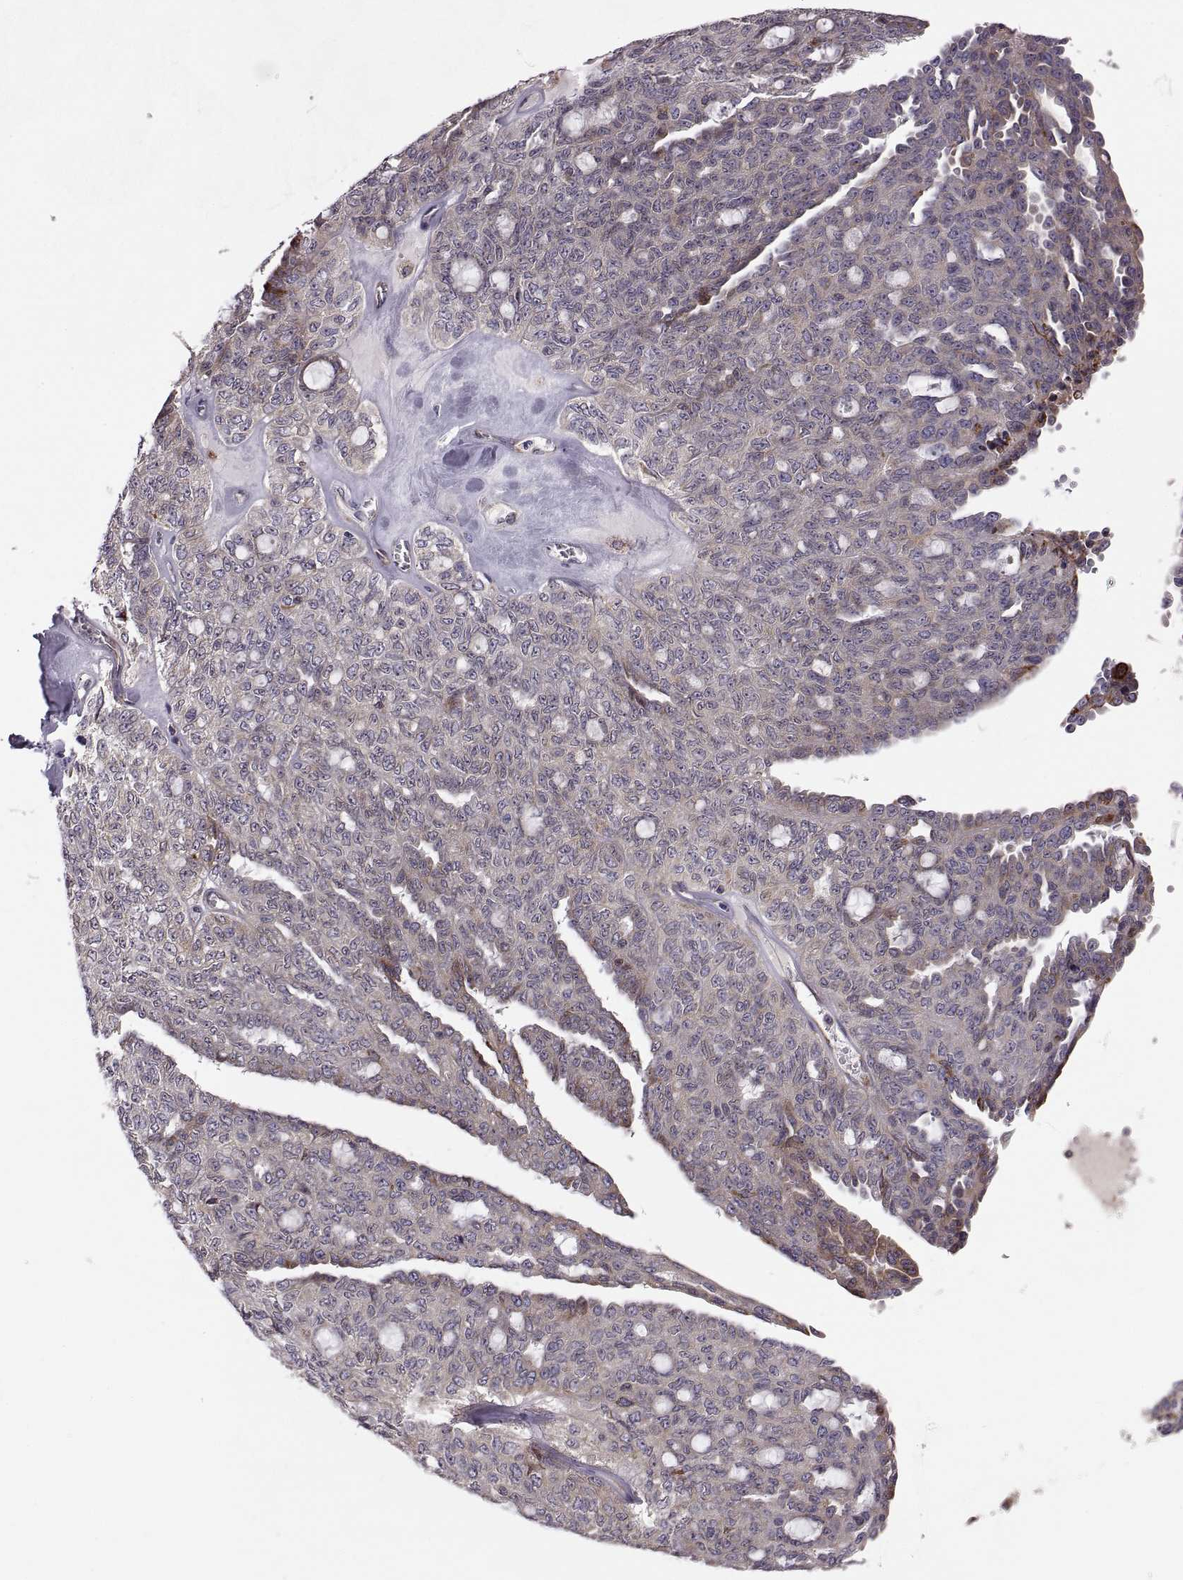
{"staining": {"intensity": "negative", "quantity": "none", "location": "none"}, "tissue": "ovarian cancer", "cell_type": "Tumor cells", "image_type": "cancer", "snomed": [{"axis": "morphology", "description": "Cystadenocarcinoma, serous, NOS"}, {"axis": "topography", "description": "Ovary"}], "caption": "Micrograph shows no protein positivity in tumor cells of ovarian cancer (serous cystadenocarcinoma) tissue. Nuclei are stained in blue.", "gene": "PLEKHB2", "patient": {"sex": "female", "age": 71}}